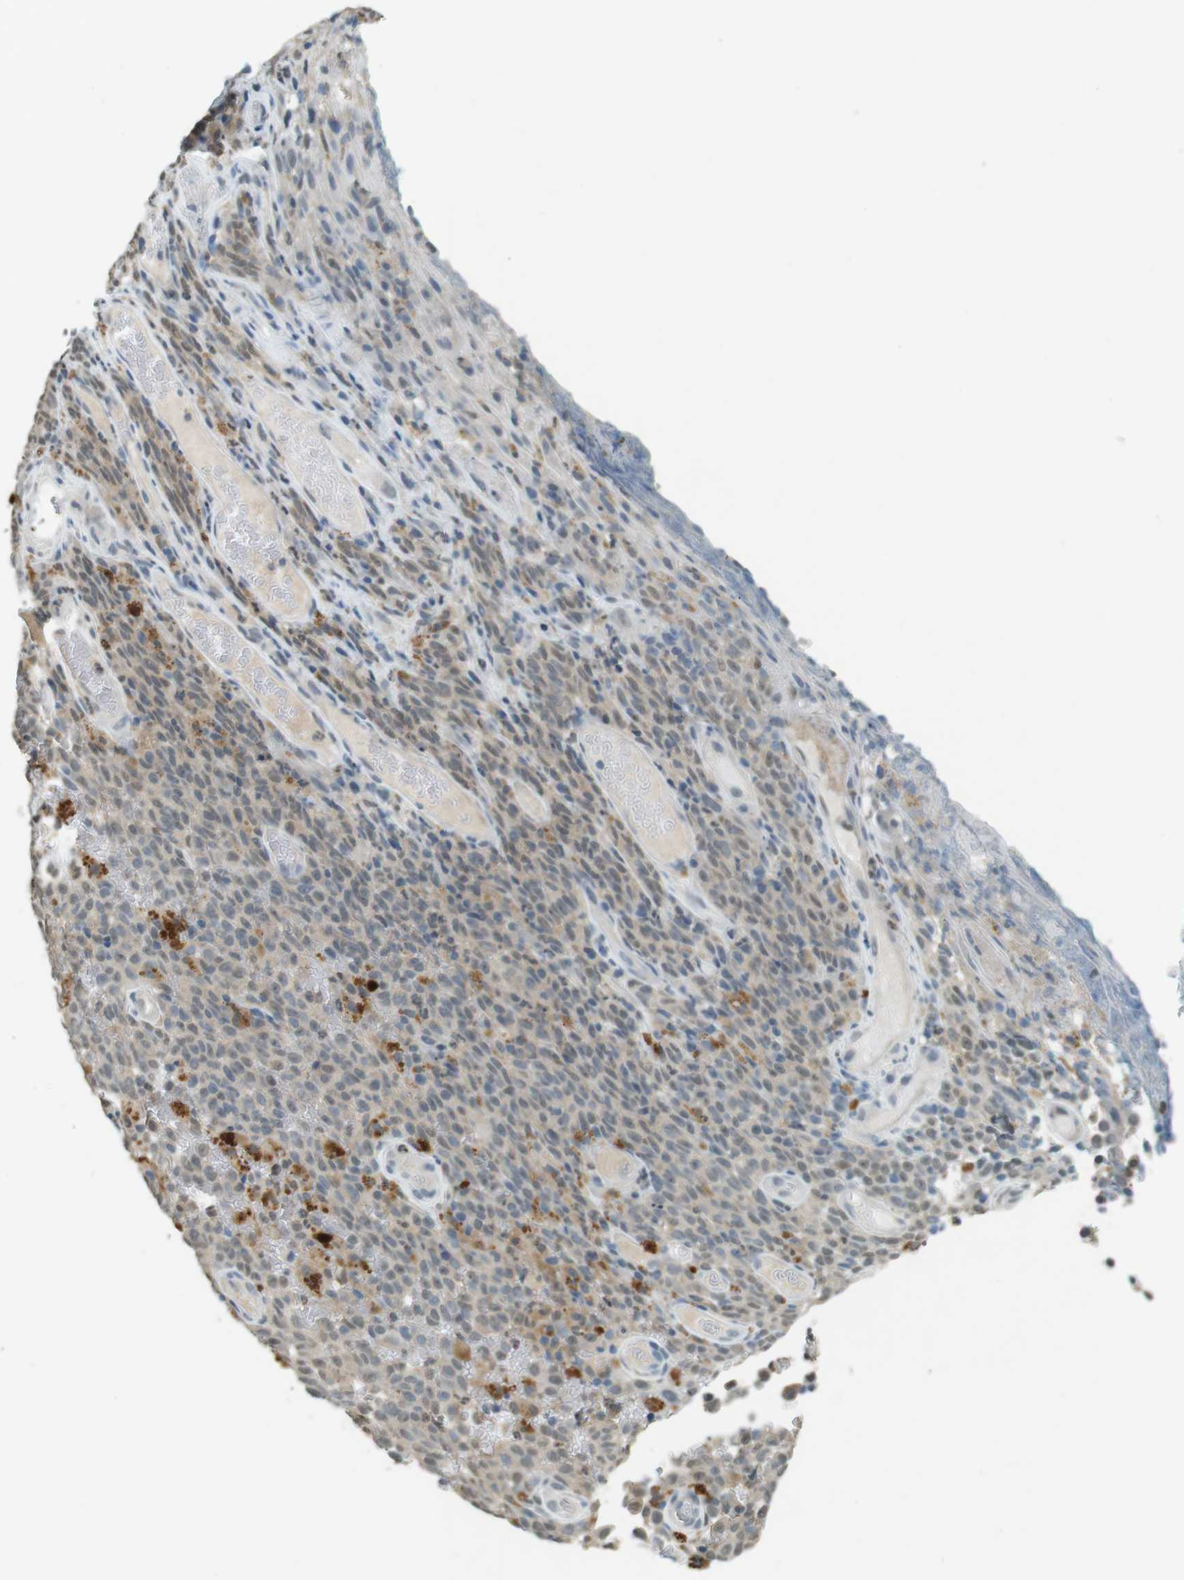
{"staining": {"intensity": "negative", "quantity": "none", "location": "none"}, "tissue": "melanoma", "cell_type": "Tumor cells", "image_type": "cancer", "snomed": [{"axis": "morphology", "description": "Malignant melanoma, NOS"}, {"axis": "topography", "description": "Skin"}], "caption": "There is no significant positivity in tumor cells of malignant melanoma.", "gene": "CDK14", "patient": {"sex": "female", "age": 82}}